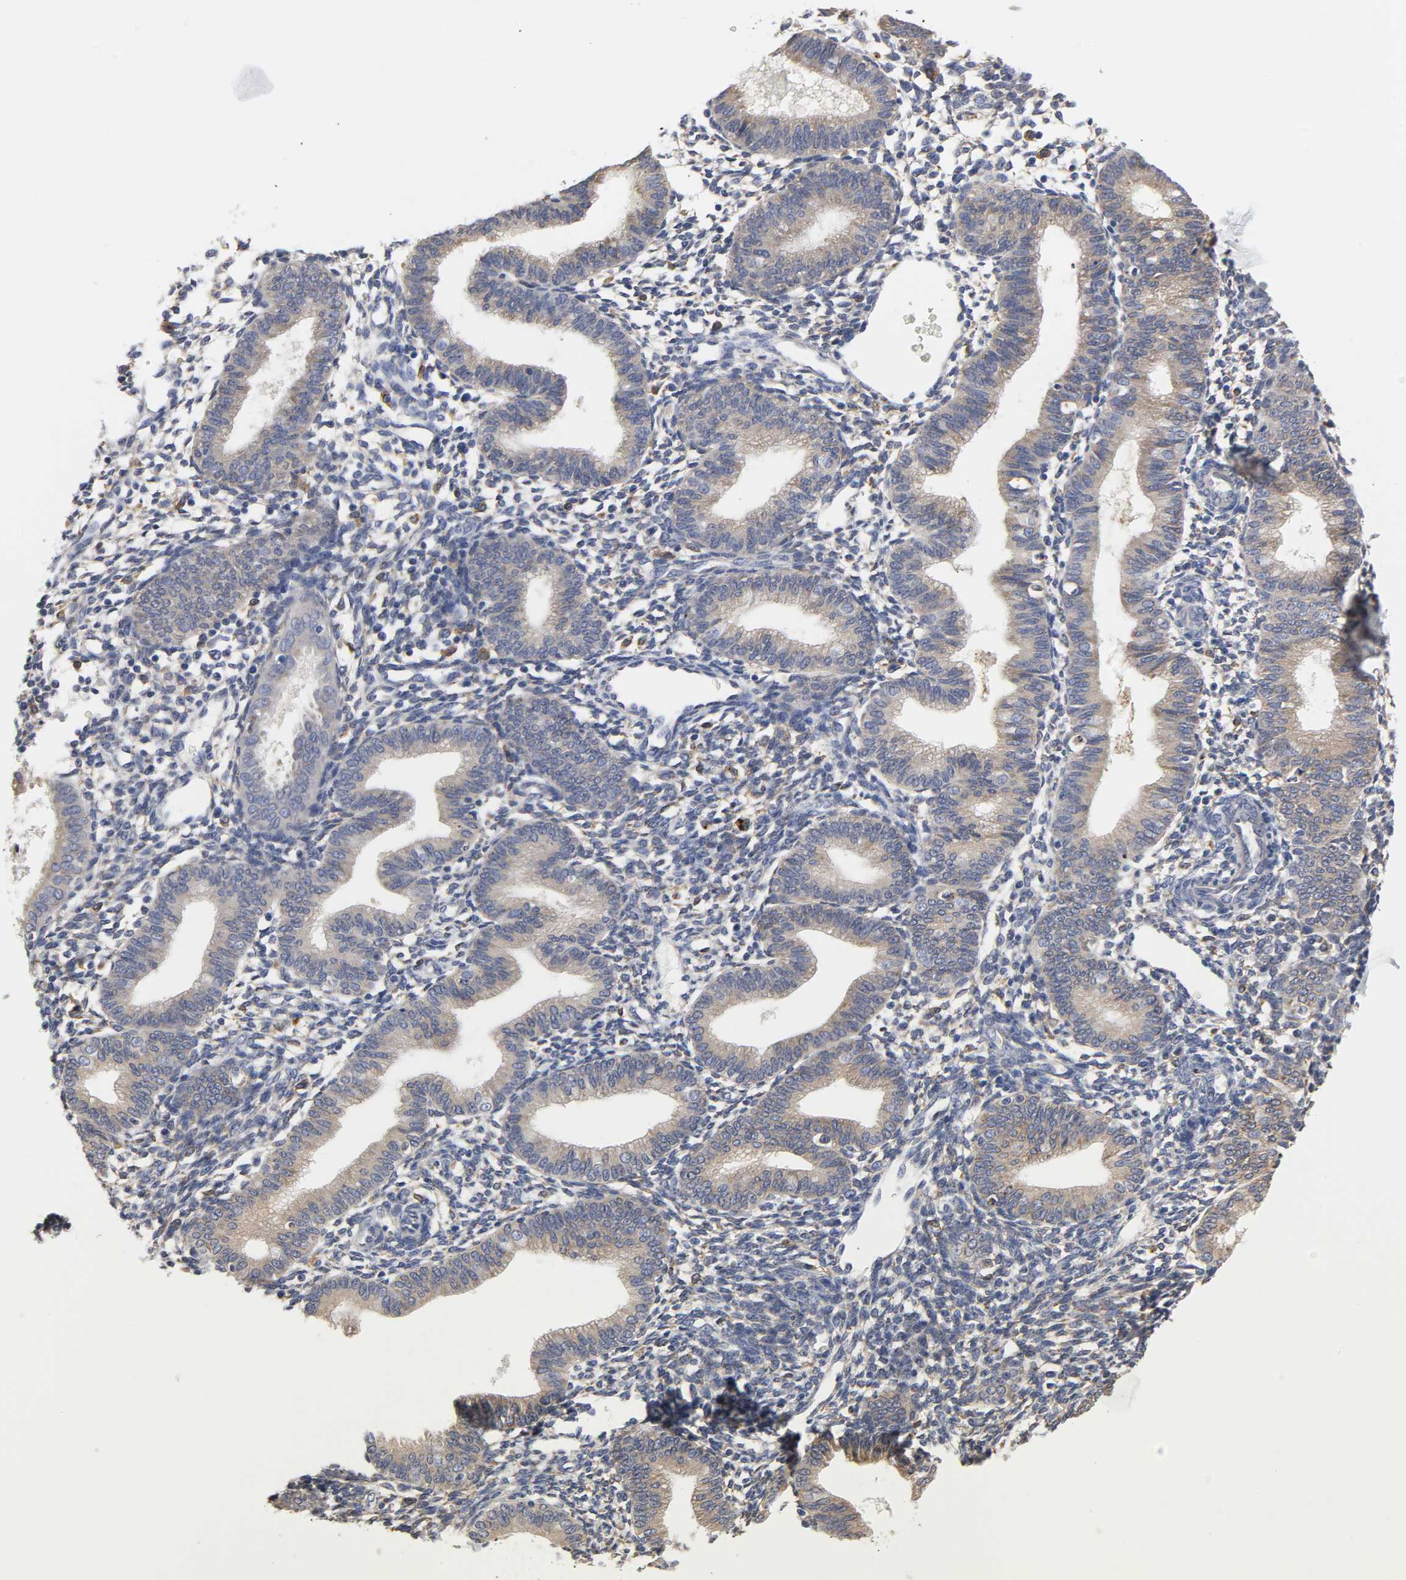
{"staining": {"intensity": "negative", "quantity": "none", "location": "none"}, "tissue": "endometrium", "cell_type": "Cells in endometrial stroma", "image_type": "normal", "snomed": [{"axis": "morphology", "description": "Normal tissue, NOS"}, {"axis": "topography", "description": "Endometrium"}], "caption": "This is an immunohistochemistry image of benign endometrium. There is no expression in cells in endometrial stroma.", "gene": "HCK", "patient": {"sex": "female", "age": 61}}